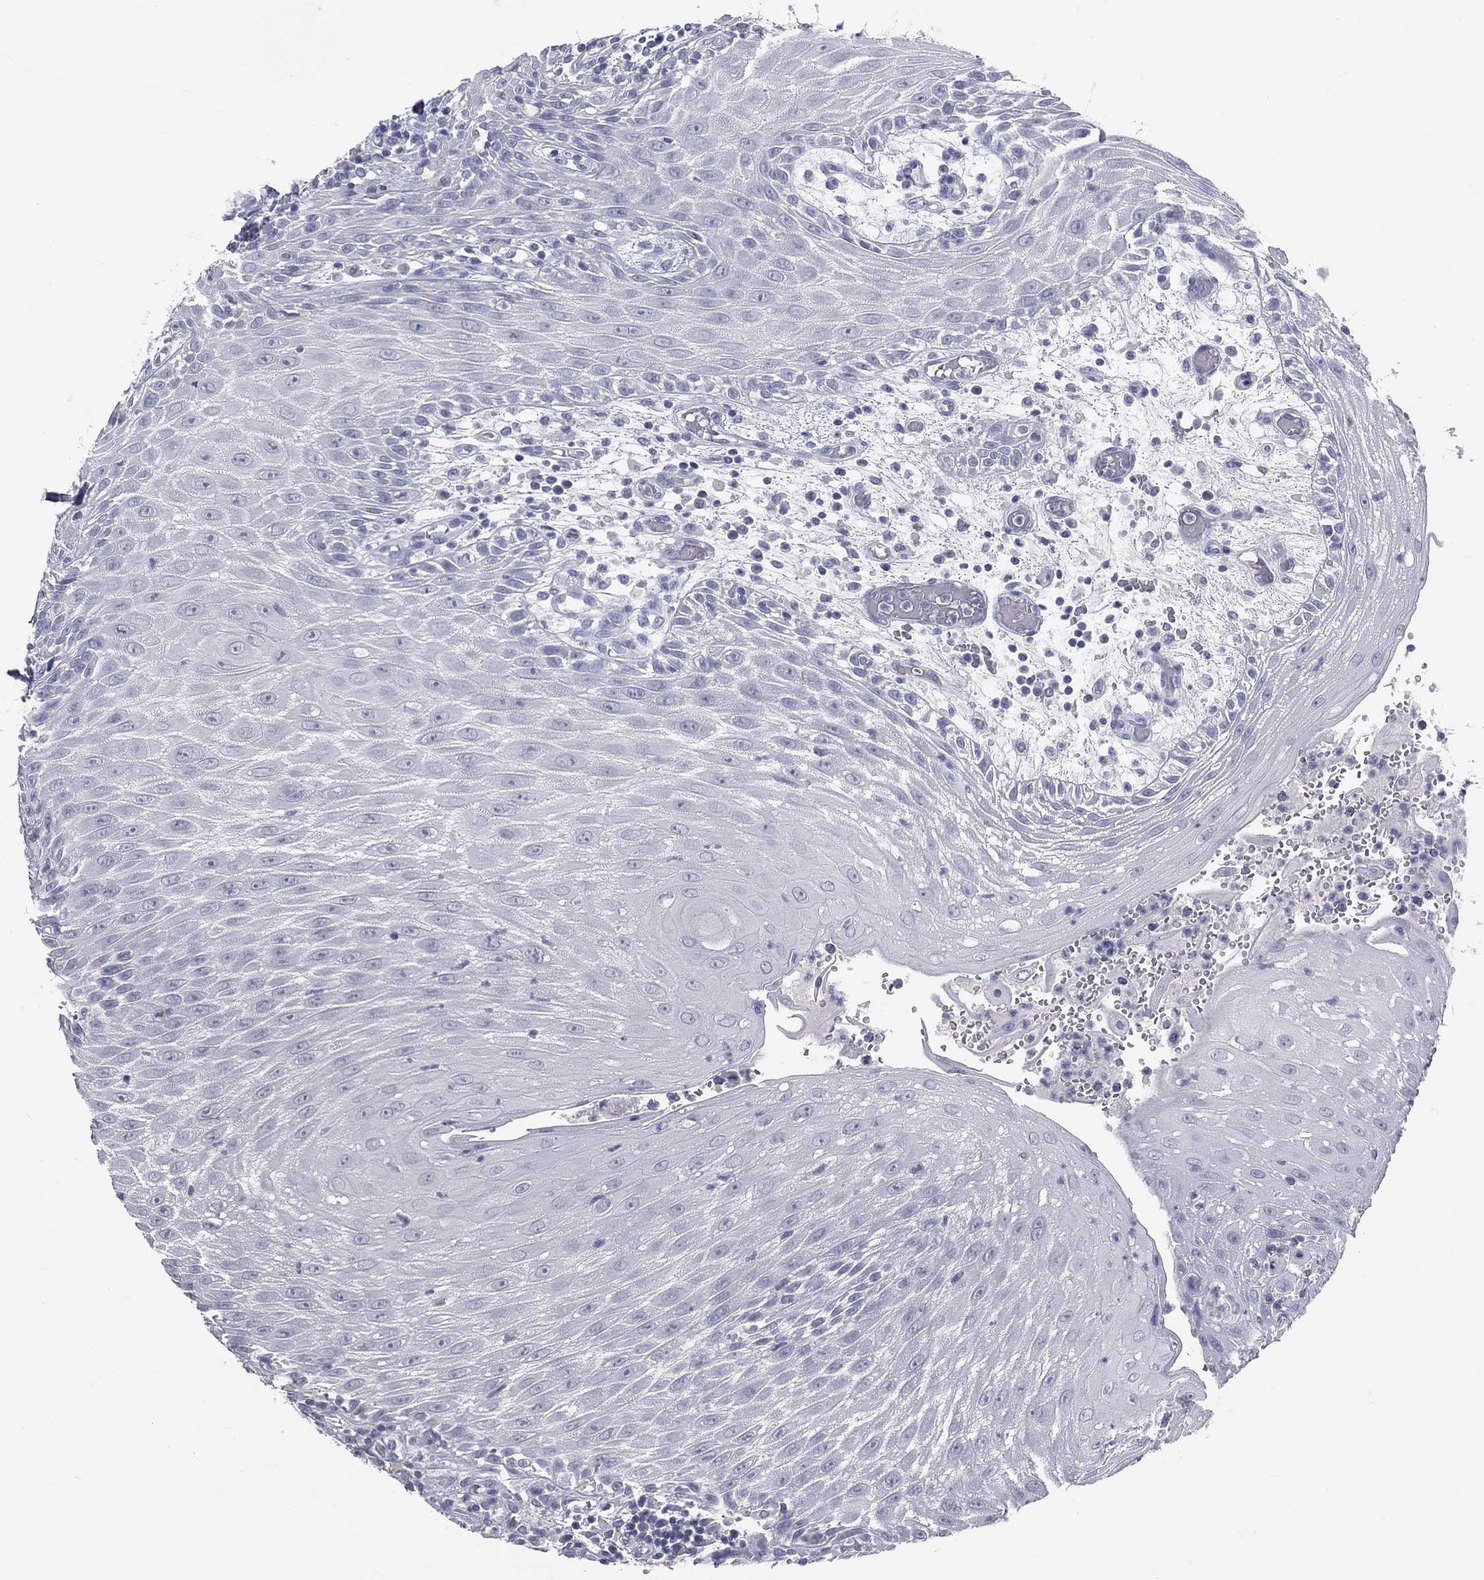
{"staining": {"intensity": "negative", "quantity": "none", "location": "none"}, "tissue": "head and neck cancer", "cell_type": "Tumor cells", "image_type": "cancer", "snomed": [{"axis": "morphology", "description": "Squamous cell carcinoma, NOS"}, {"axis": "topography", "description": "Oral tissue"}, {"axis": "topography", "description": "Head-Neck"}], "caption": "IHC of human squamous cell carcinoma (head and neck) demonstrates no expression in tumor cells.", "gene": "TFPI2", "patient": {"sex": "male", "age": 58}}